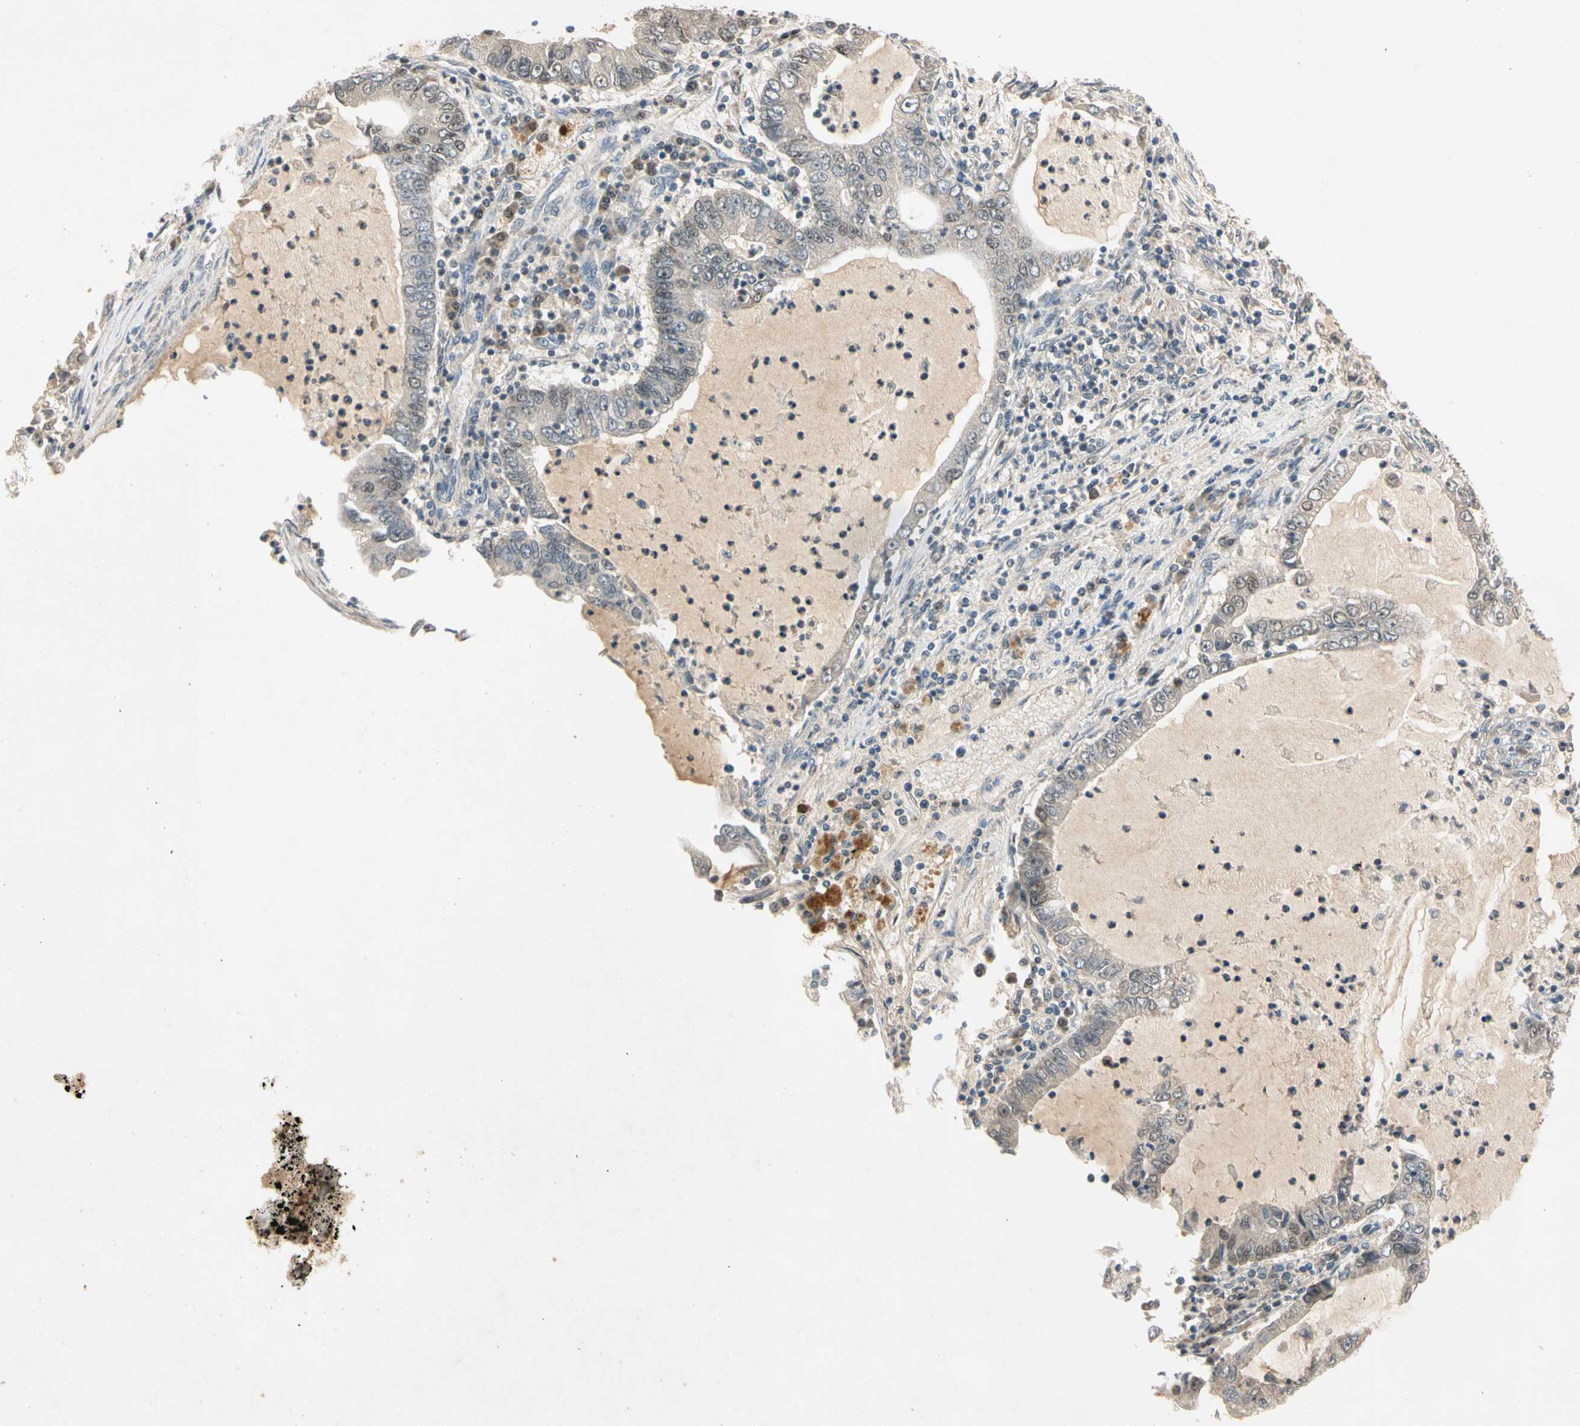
{"staining": {"intensity": "negative", "quantity": "none", "location": "none"}, "tissue": "lung cancer", "cell_type": "Tumor cells", "image_type": "cancer", "snomed": [{"axis": "morphology", "description": "Adenocarcinoma, NOS"}, {"axis": "topography", "description": "Lung"}], "caption": "Lung cancer stained for a protein using immunohistochemistry shows no staining tumor cells.", "gene": "RIOX2", "patient": {"sex": "female", "age": 51}}